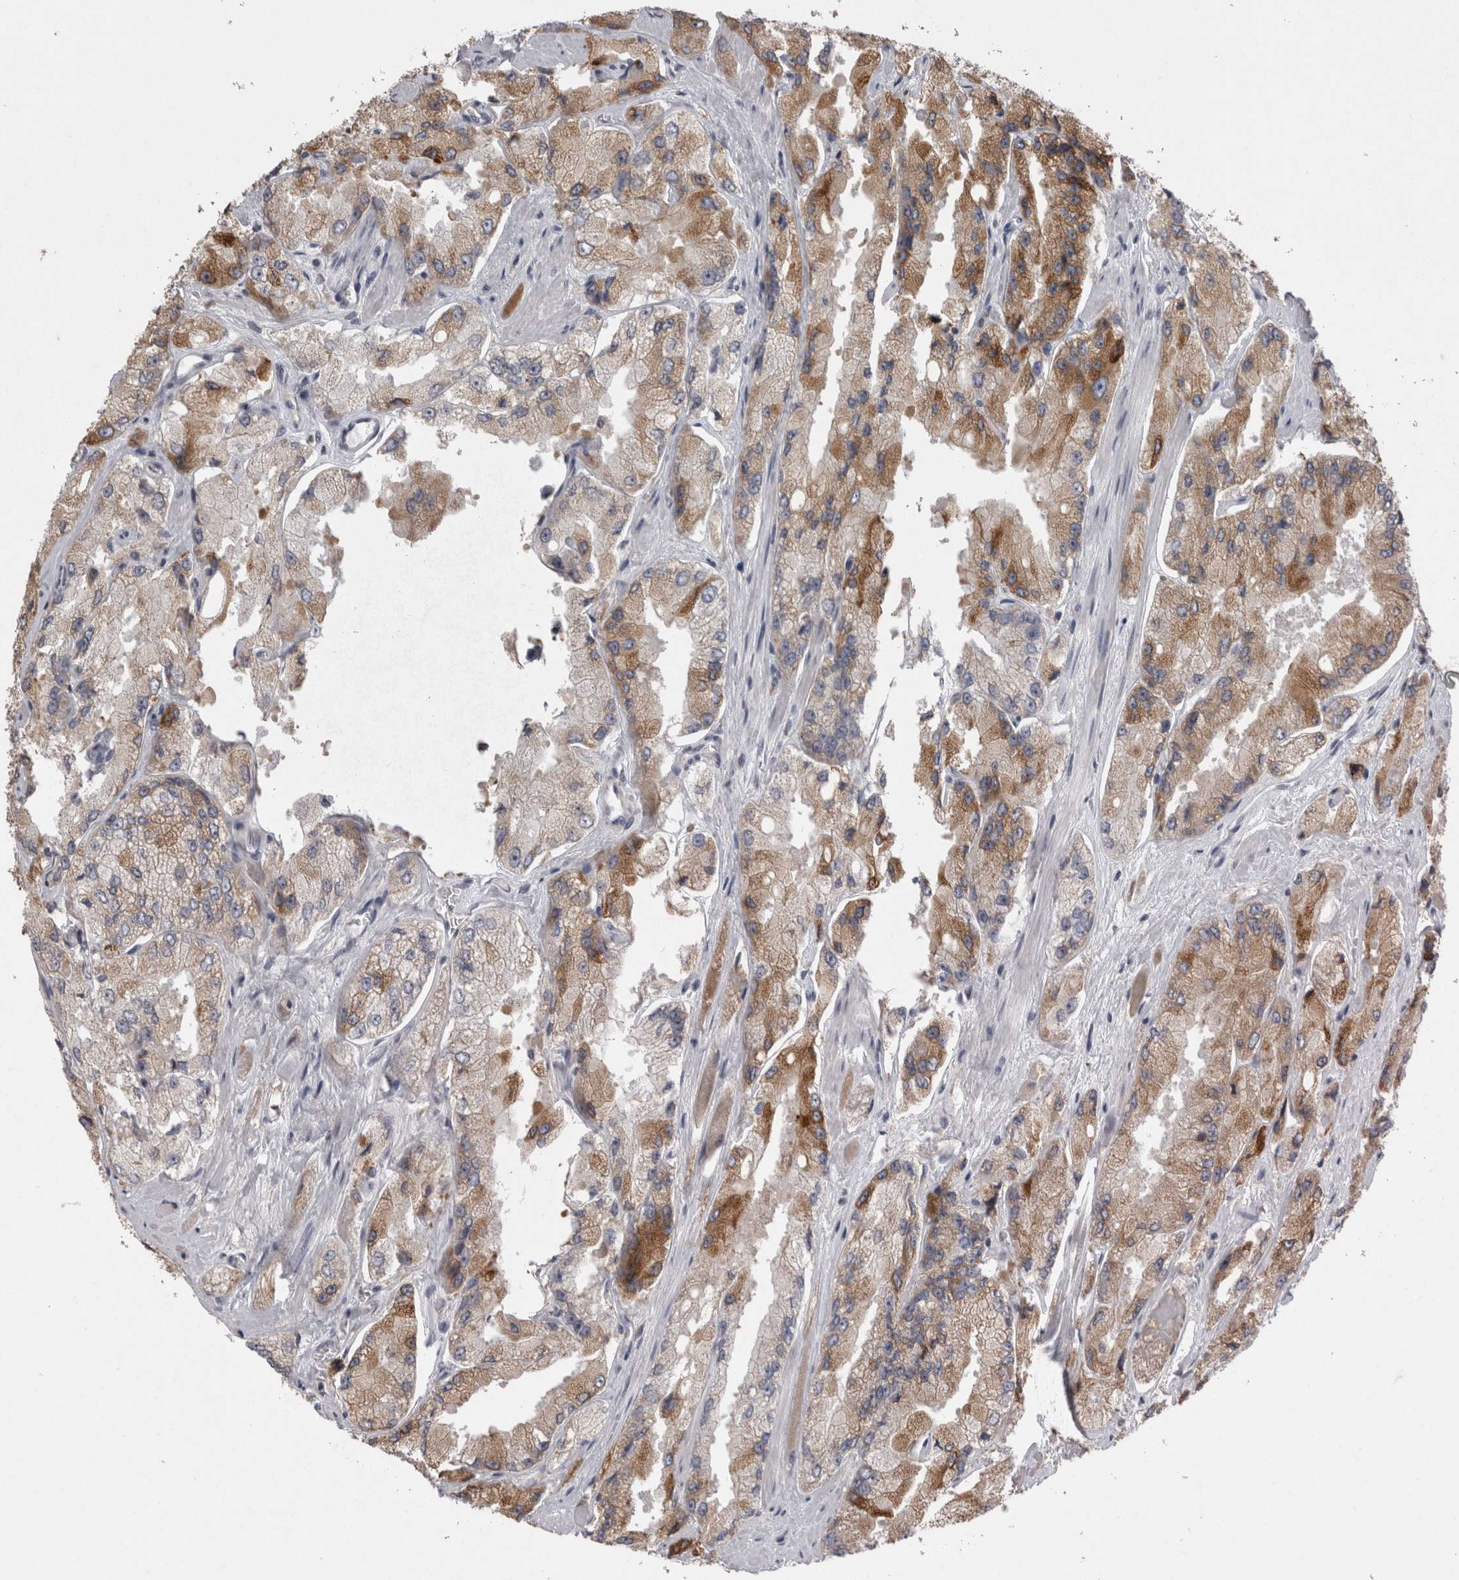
{"staining": {"intensity": "moderate", "quantity": ">75%", "location": "cytoplasmic/membranous"}, "tissue": "prostate cancer", "cell_type": "Tumor cells", "image_type": "cancer", "snomed": [{"axis": "morphology", "description": "Adenocarcinoma, High grade"}, {"axis": "topography", "description": "Prostate"}], "caption": "Immunohistochemical staining of human prostate cancer (adenocarcinoma (high-grade)) demonstrates medium levels of moderate cytoplasmic/membranous protein positivity in approximately >75% of tumor cells.", "gene": "LRRC40", "patient": {"sex": "male", "age": 58}}